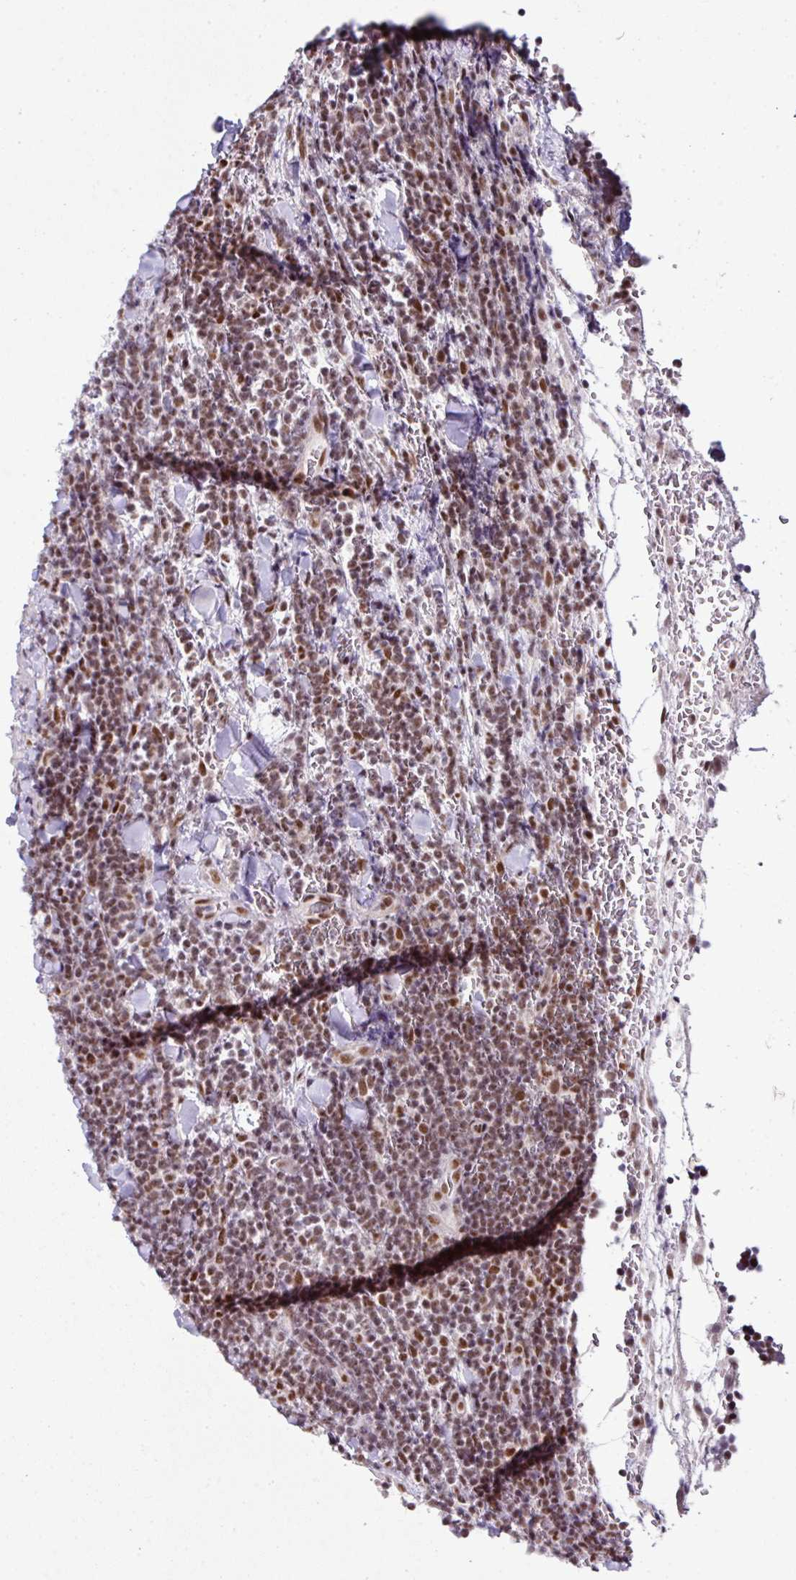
{"staining": {"intensity": "moderate", "quantity": ">75%", "location": "nuclear"}, "tissue": "lymphoma", "cell_type": "Tumor cells", "image_type": "cancer", "snomed": [{"axis": "morphology", "description": "Malignant lymphoma, non-Hodgkin's type, Low grade"}, {"axis": "topography", "description": "Lymph node"}], "caption": "Lymphoma stained with immunohistochemistry (IHC) reveals moderate nuclear staining in approximately >75% of tumor cells. The staining is performed using DAB (3,3'-diaminobenzidine) brown chromogen to label protein expression. The nuclei are counter-stained blue using hematoxylin.", "gene": "NFYA", "patient": {"sex": "male", "age": 66}}